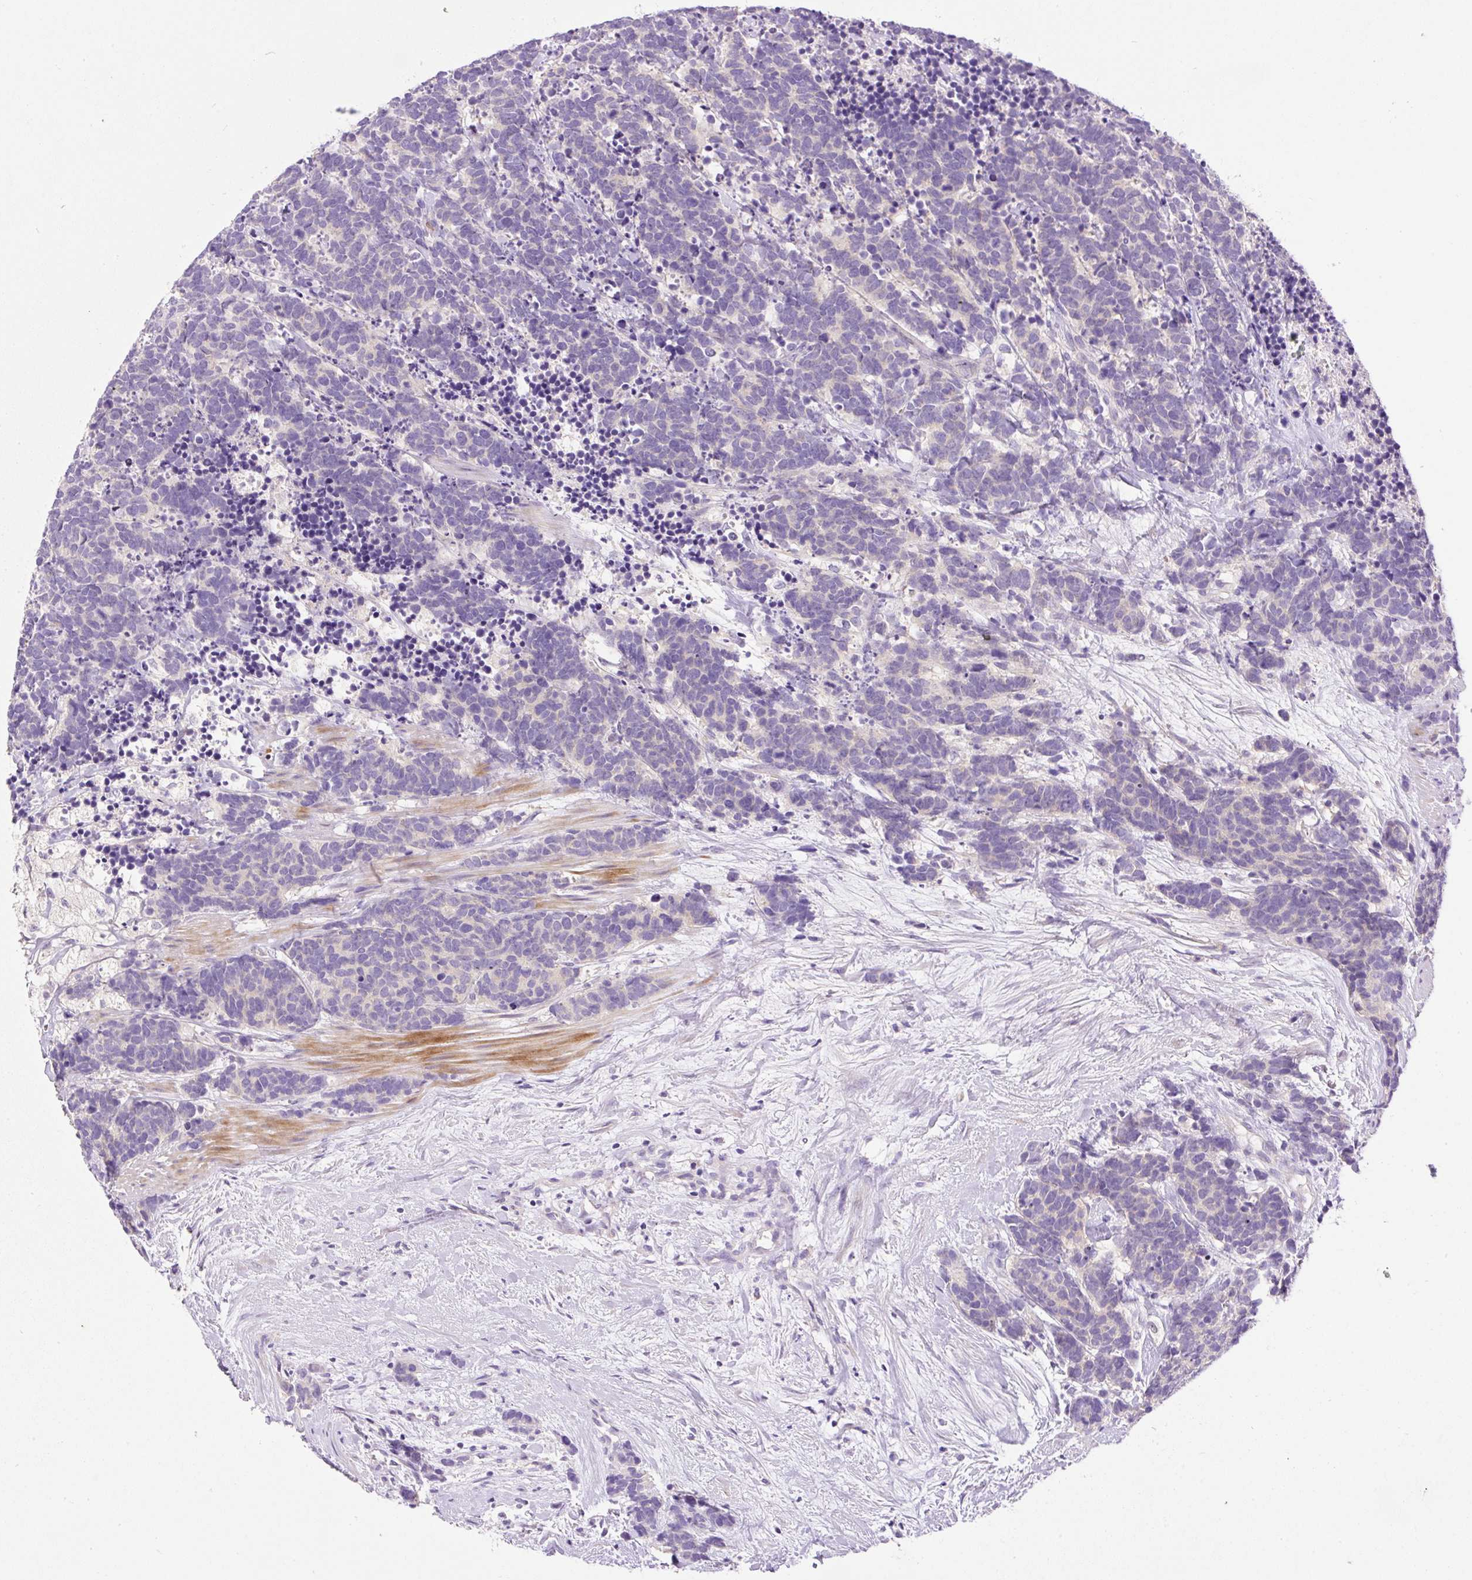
{"staining": {"intensity": "negative", "quantity": "none", "location": "none"}, "tissue": "carcinoid", "cell_type": "Tumor cells", "image_type": "cancer", "snomed": [{"axis": "morphology", "description": "Carcinoma, NOS"}, {"axis": "morphology", "description": "Carcinoid, malignant, NOS"}, {"axis": "topography", "description": "Prostate"}], "caption": "Tumor cells show no significant protein expression in carcinoid.", "gene": "LHFPL5", "patient": {"sex": "male", "age": 57}}